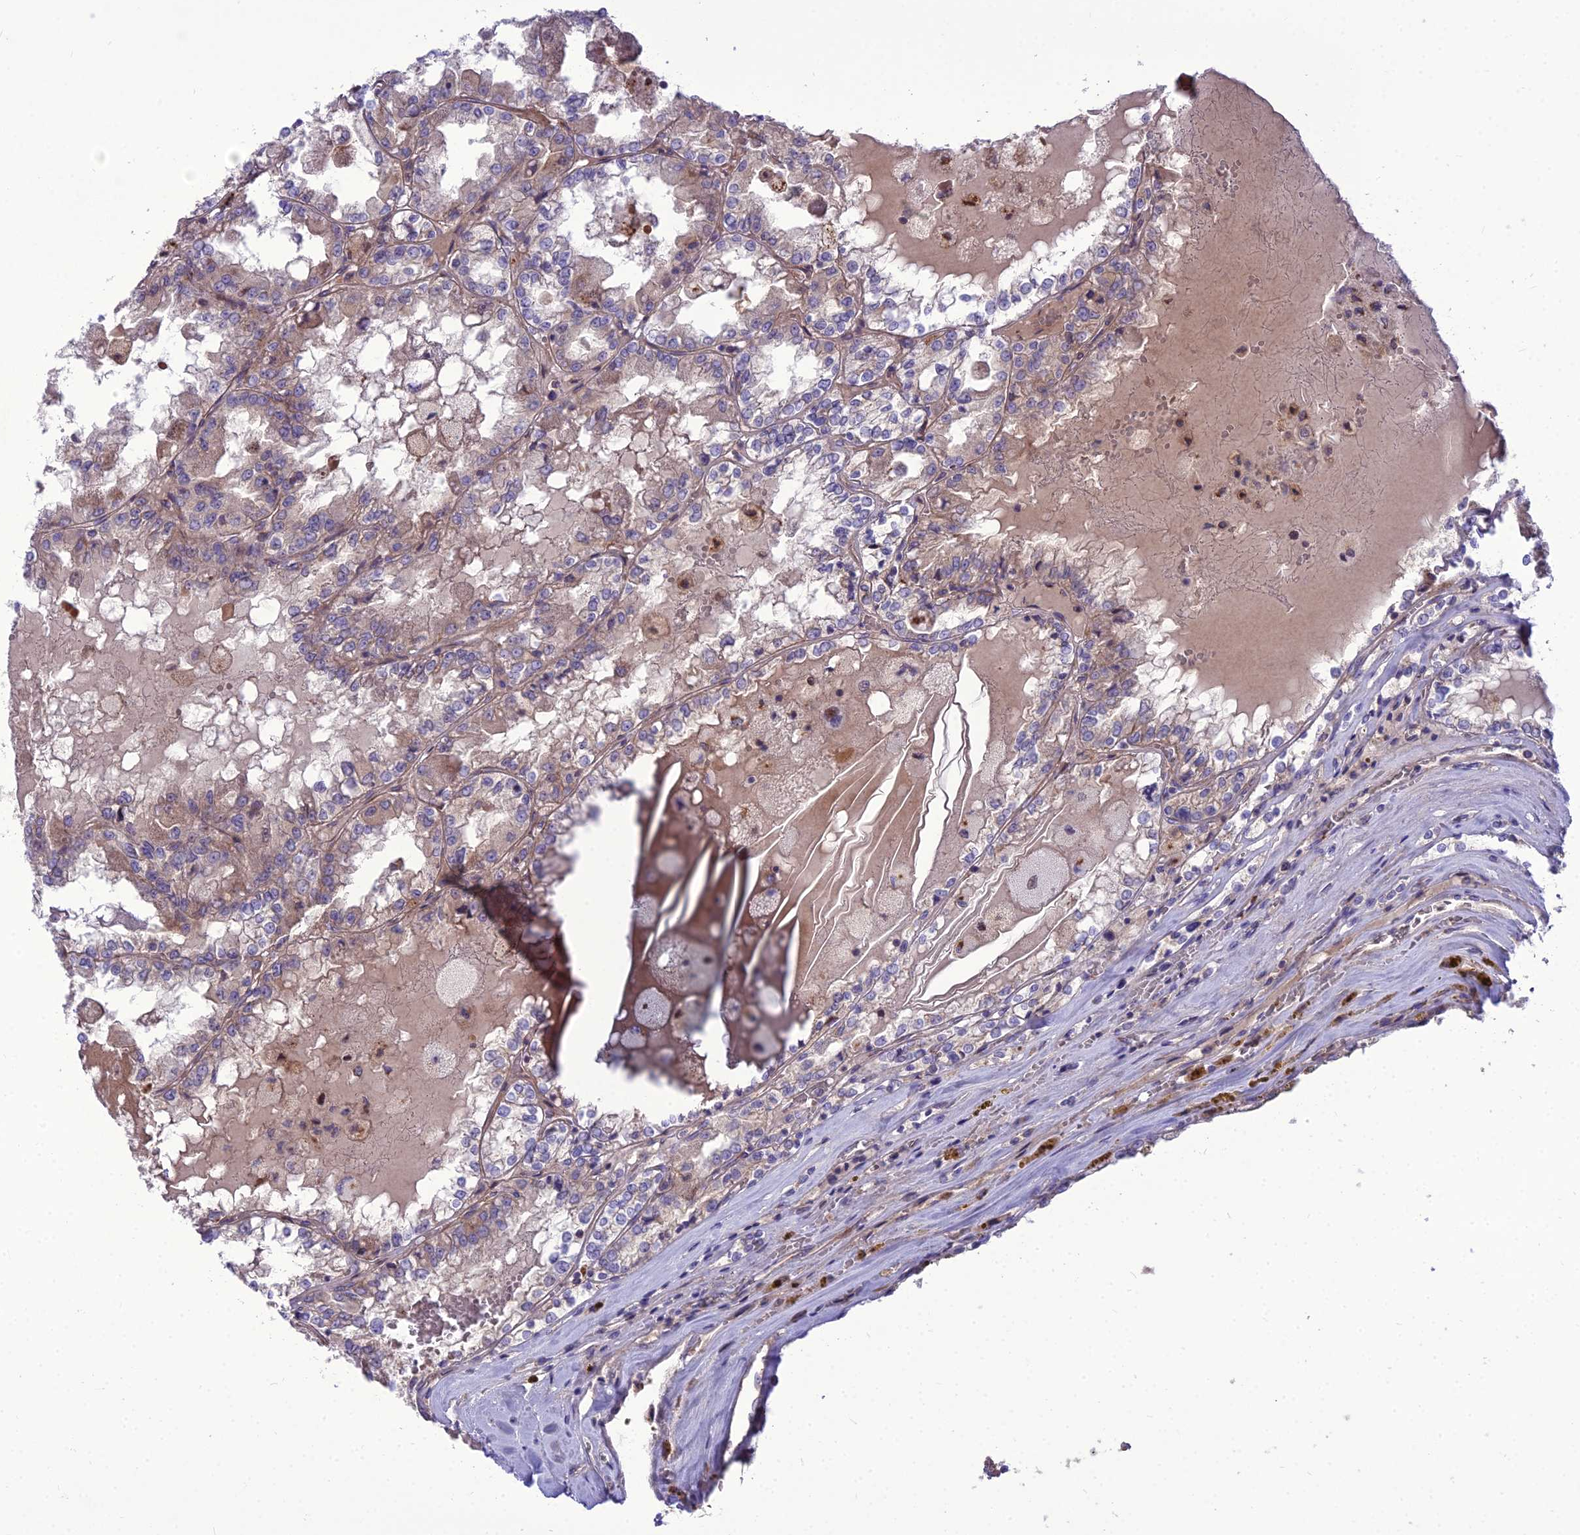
{"staining": {"intensity": "weak", "quantity": "<25%", "location": "cytoplasmic/membranous"}, "tissue": "renal cancer", "cell_type": "Tumor cells", "image_type": "cancer", "snomed": [{"axis": "morphology", "description": "Adenocarcinoma, NOS"}, {"axis": "topography", "description": "Kidney"}], "caption": "The IHC image has no significant expression in tumor cells of adenocarcinoma (renal) tissue.", "gene": "SPRYD7", "patient": {"sex": "female", "age": 56}}